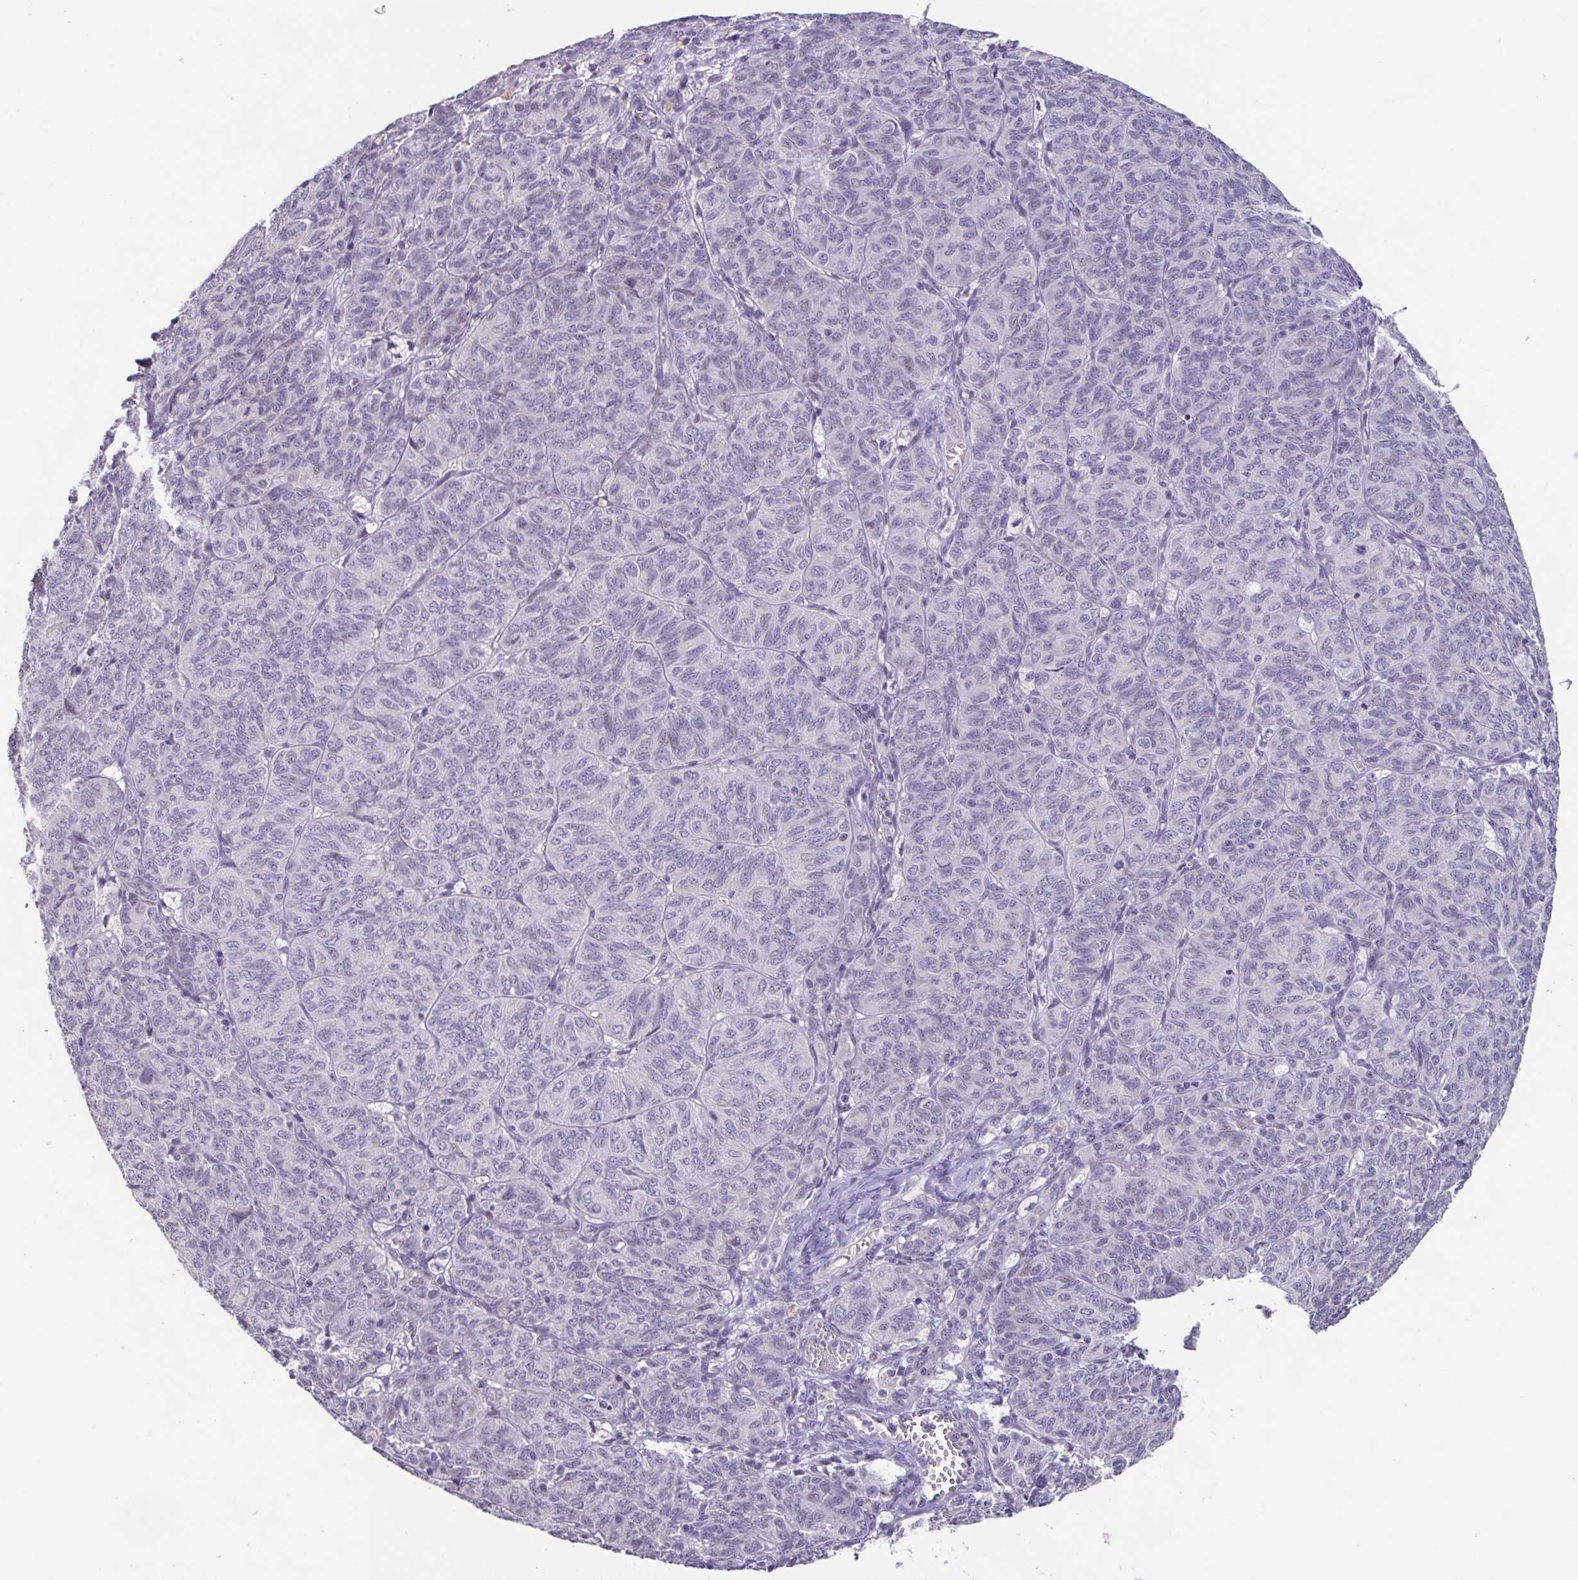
{"staining": {"intensity": "negative", "quantity": "none", "location": "none"}, "tissue": "ovarian cancer", "cell_type": "Tumor cells", "image_type": "cancer", "snomed": [{"axis": "morphology", "description": "Carcinoma, endometroid"}, {"axis": "topography", "description": "Ovary"}], "caption": "Immunohistochemistry (IHC) of human ovarian cancer shows no staining in tumor cells. Brightfield microscopy of immunohistochemistry (IHC) stained with DAB (3,3'-diaminobenzidine) (brown) and hematoxylin (blue), captured at high magnification.", "gene": "GHRL", "patient": {"sex": "female", "age": 80}}